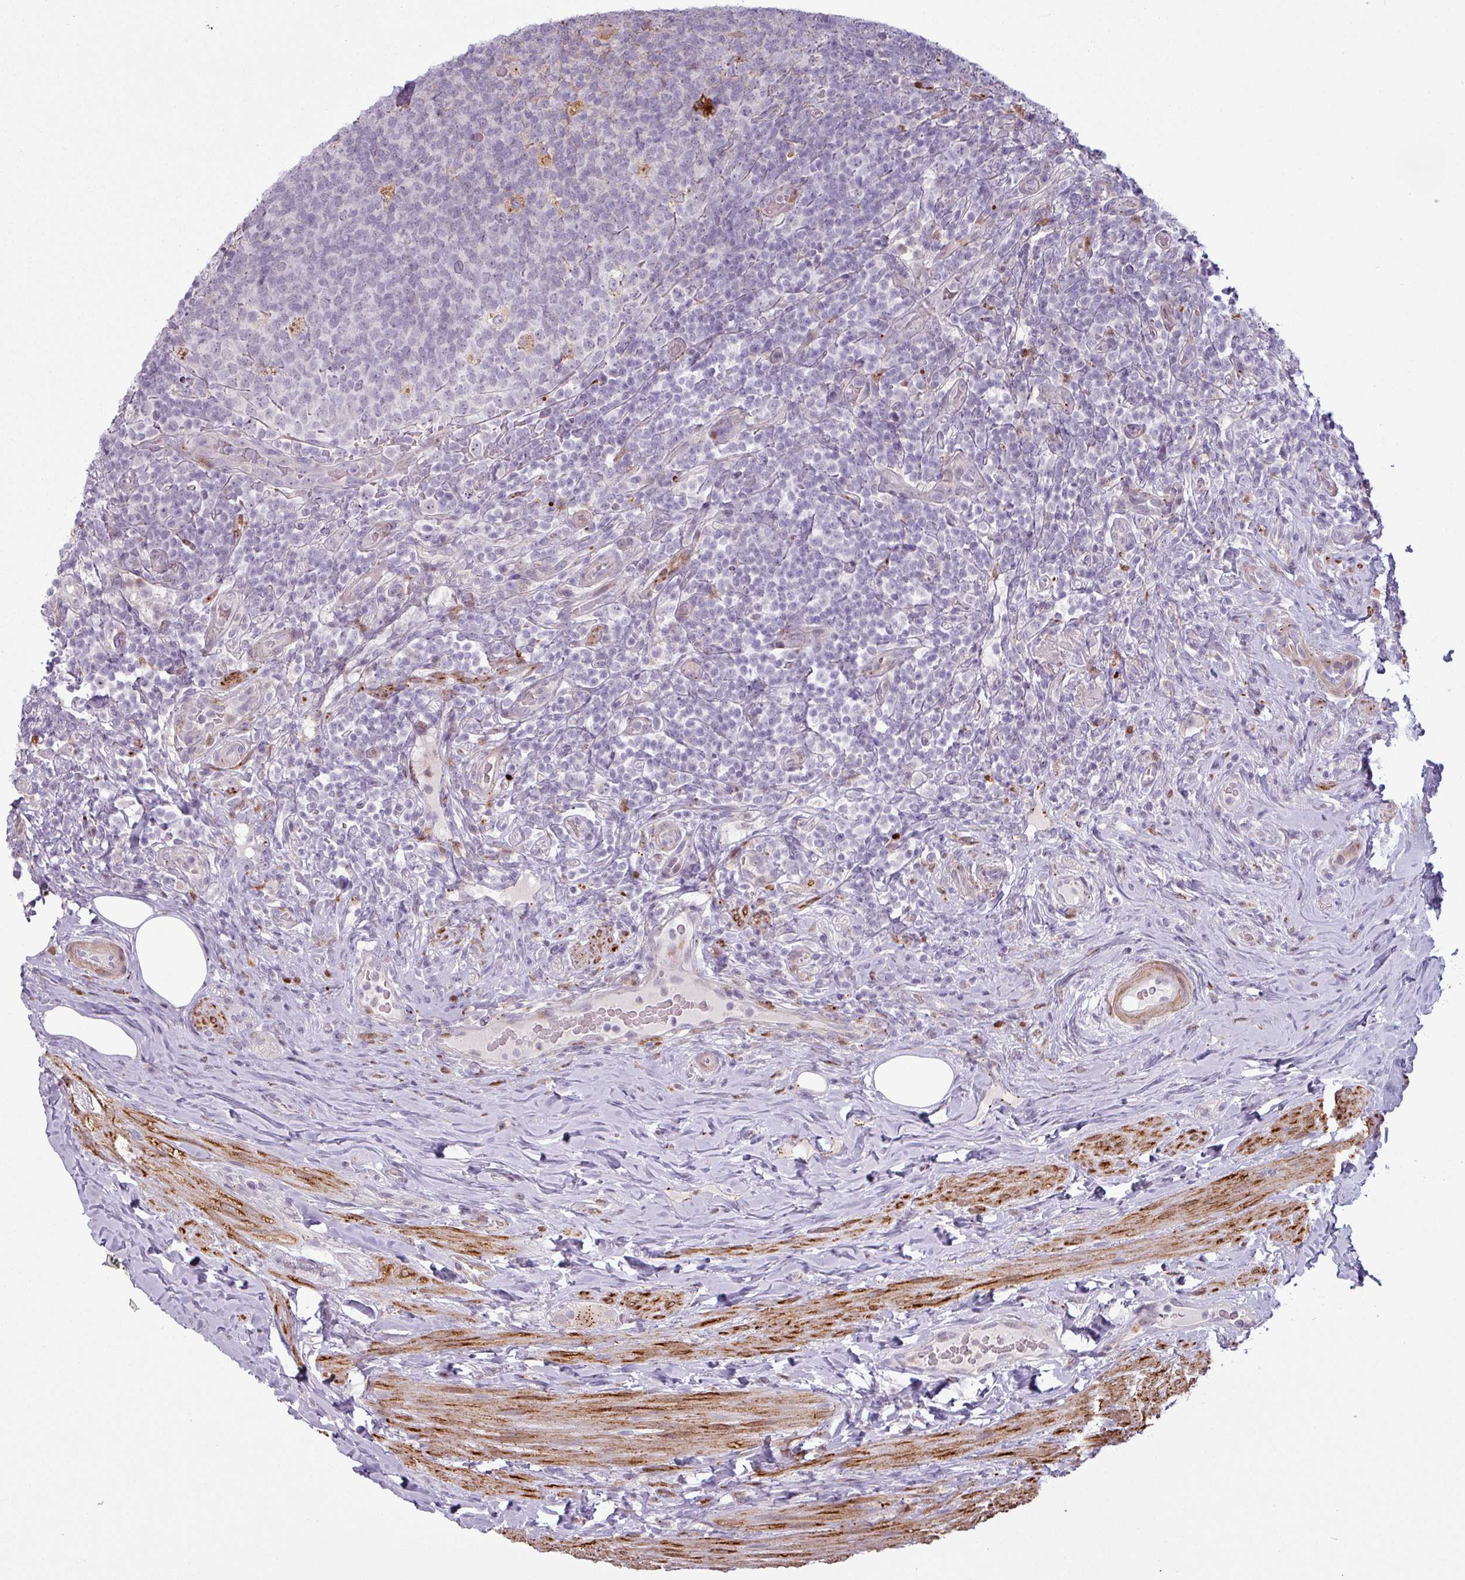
{"staining": {"intensity": "moderate", "quantity": ">75%", "location": "cytoplasmic/membranous"}, "tissue": "appendix", "cell_type": "Glandular cells", "image_type": "normal", "snomed": [{"axis": "morphology", "description": "Normal tissue, NOS"}, {"axis": "topography", "description": "Appendix"}], "caption": "The image displays immunohistochemical staining of normal appendix. There is moderate cytoplasmic/membranous positivity is appreciated in approximately >75% of glandular cells.", "gene": "MAP7D2", "patient": {"sex": "female", "age": 43}}